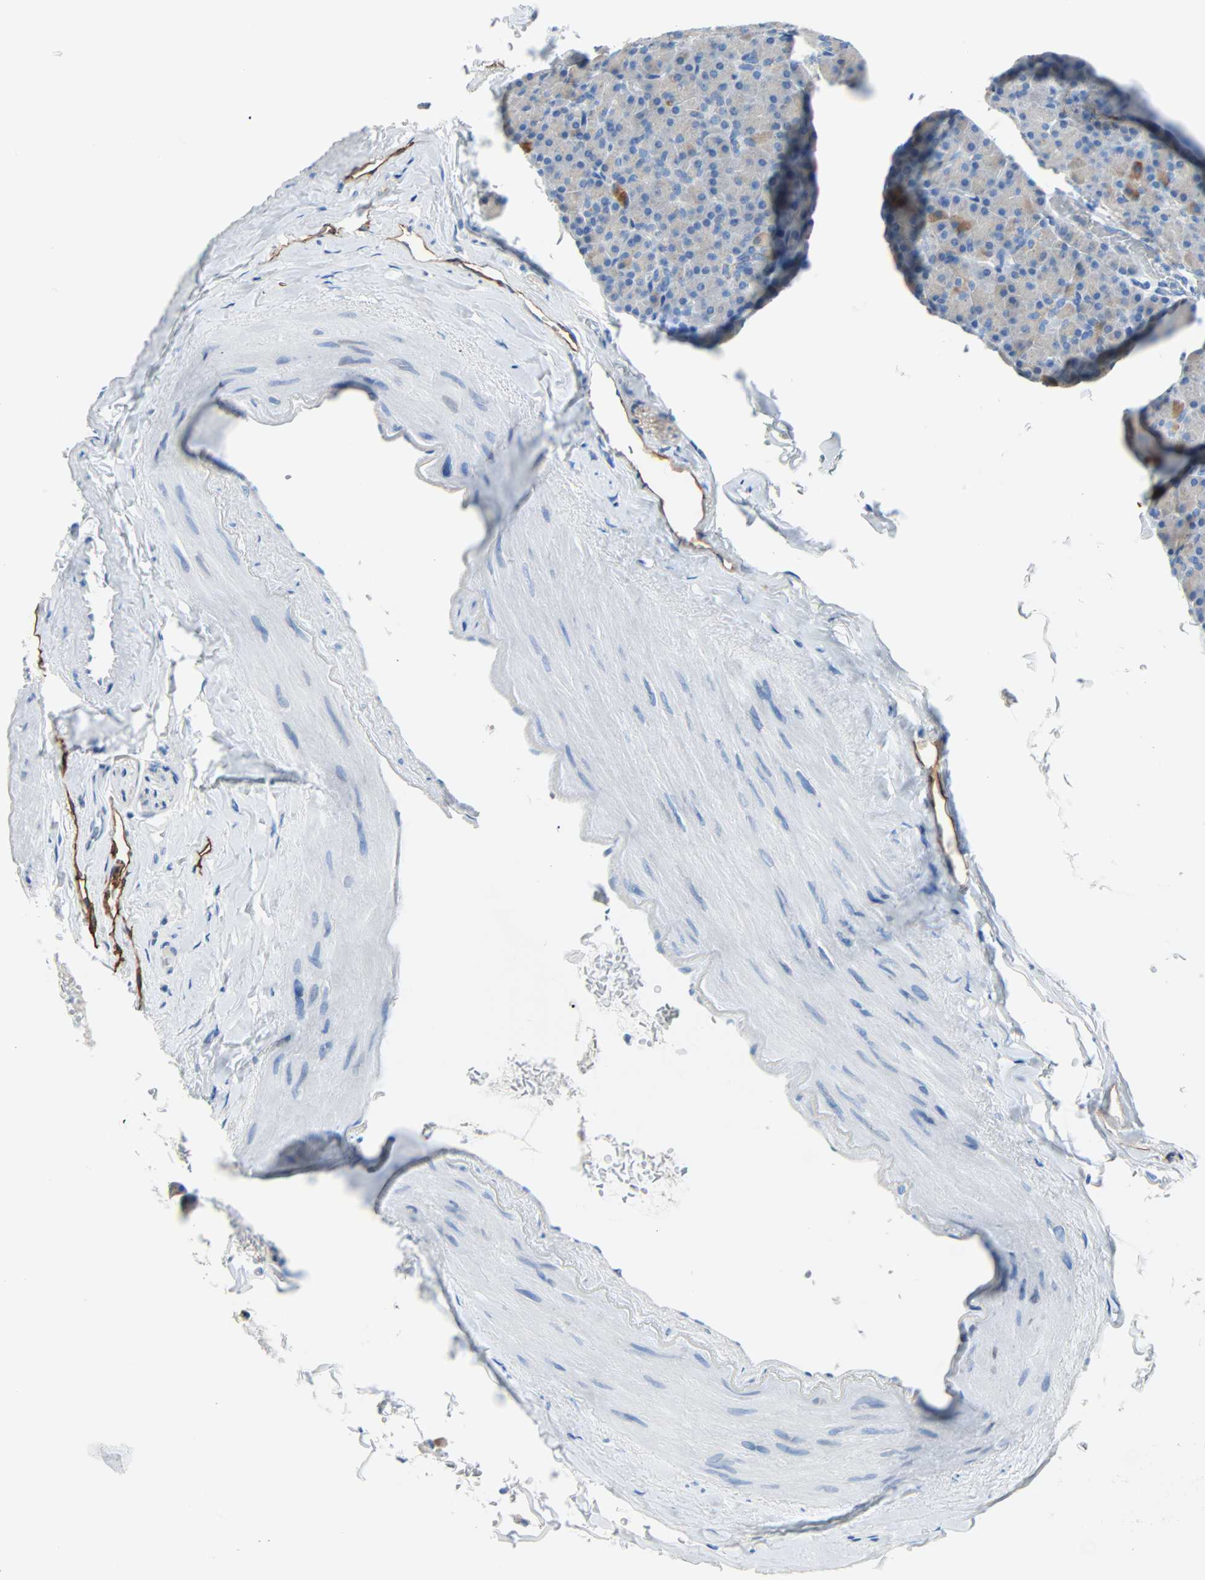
{"staining": {"intensity": "weak", "quantity": "<25%", "location": "cytoplasmic/membranous"}, "tissue": "pancreas", "cell_type": "Exocrine glandular cells", "image_type": "normal", "snomed": [{"axis": "morphology", "description": "Normal tissue, NOS"}, {"axis": "topography", "description": "Pancreas"}], "caption": "A high-resolution photomicrograph shows IHC staining of unremarkable pancreas, which displays no significant positivity in exocrine glandular cells.", "gene": "PDPN", "patient": {"sex": "female", "age": 43}}